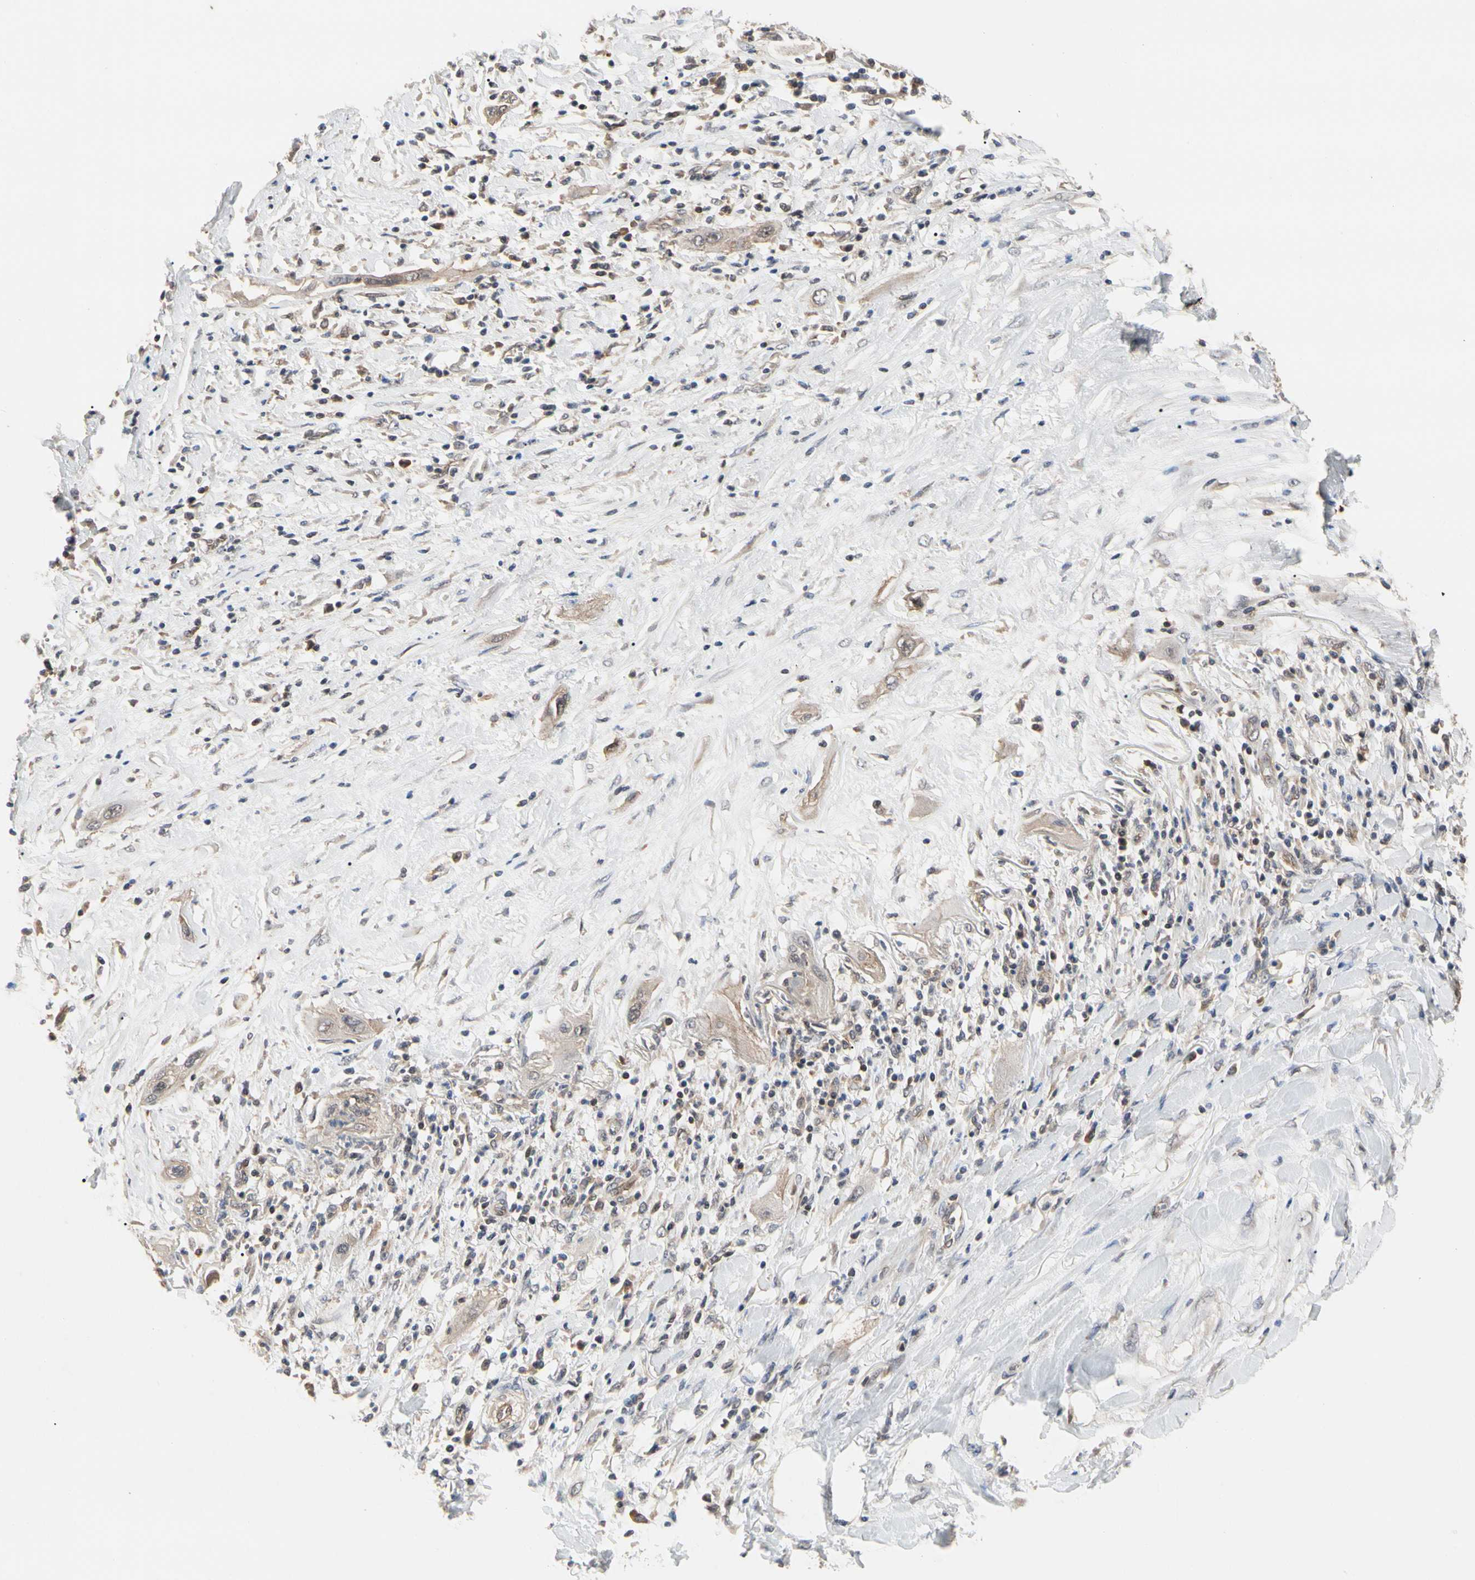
{"staining": {"intensity": "moderate", "quantity": ">75%", "location": "cytoplasmic/membranous"}, "tissue": "lung cancer", "cell_type": "Tumor cells", "image_type": "cancer", "snomed": [{"axis": "morphology", "description": "Squamous cell carcinoma, NOS"}, {"axis": "topography", "description": "Lung"}], "caption": "Brown immunohistochemical staining in lung squamous cell carcinoma exhibits moderate cytoplasmic/membranous expression in approximately >75% of tumor cells.", "gene": "DPP8", "patient": {"sex": "female", "age": 47}}